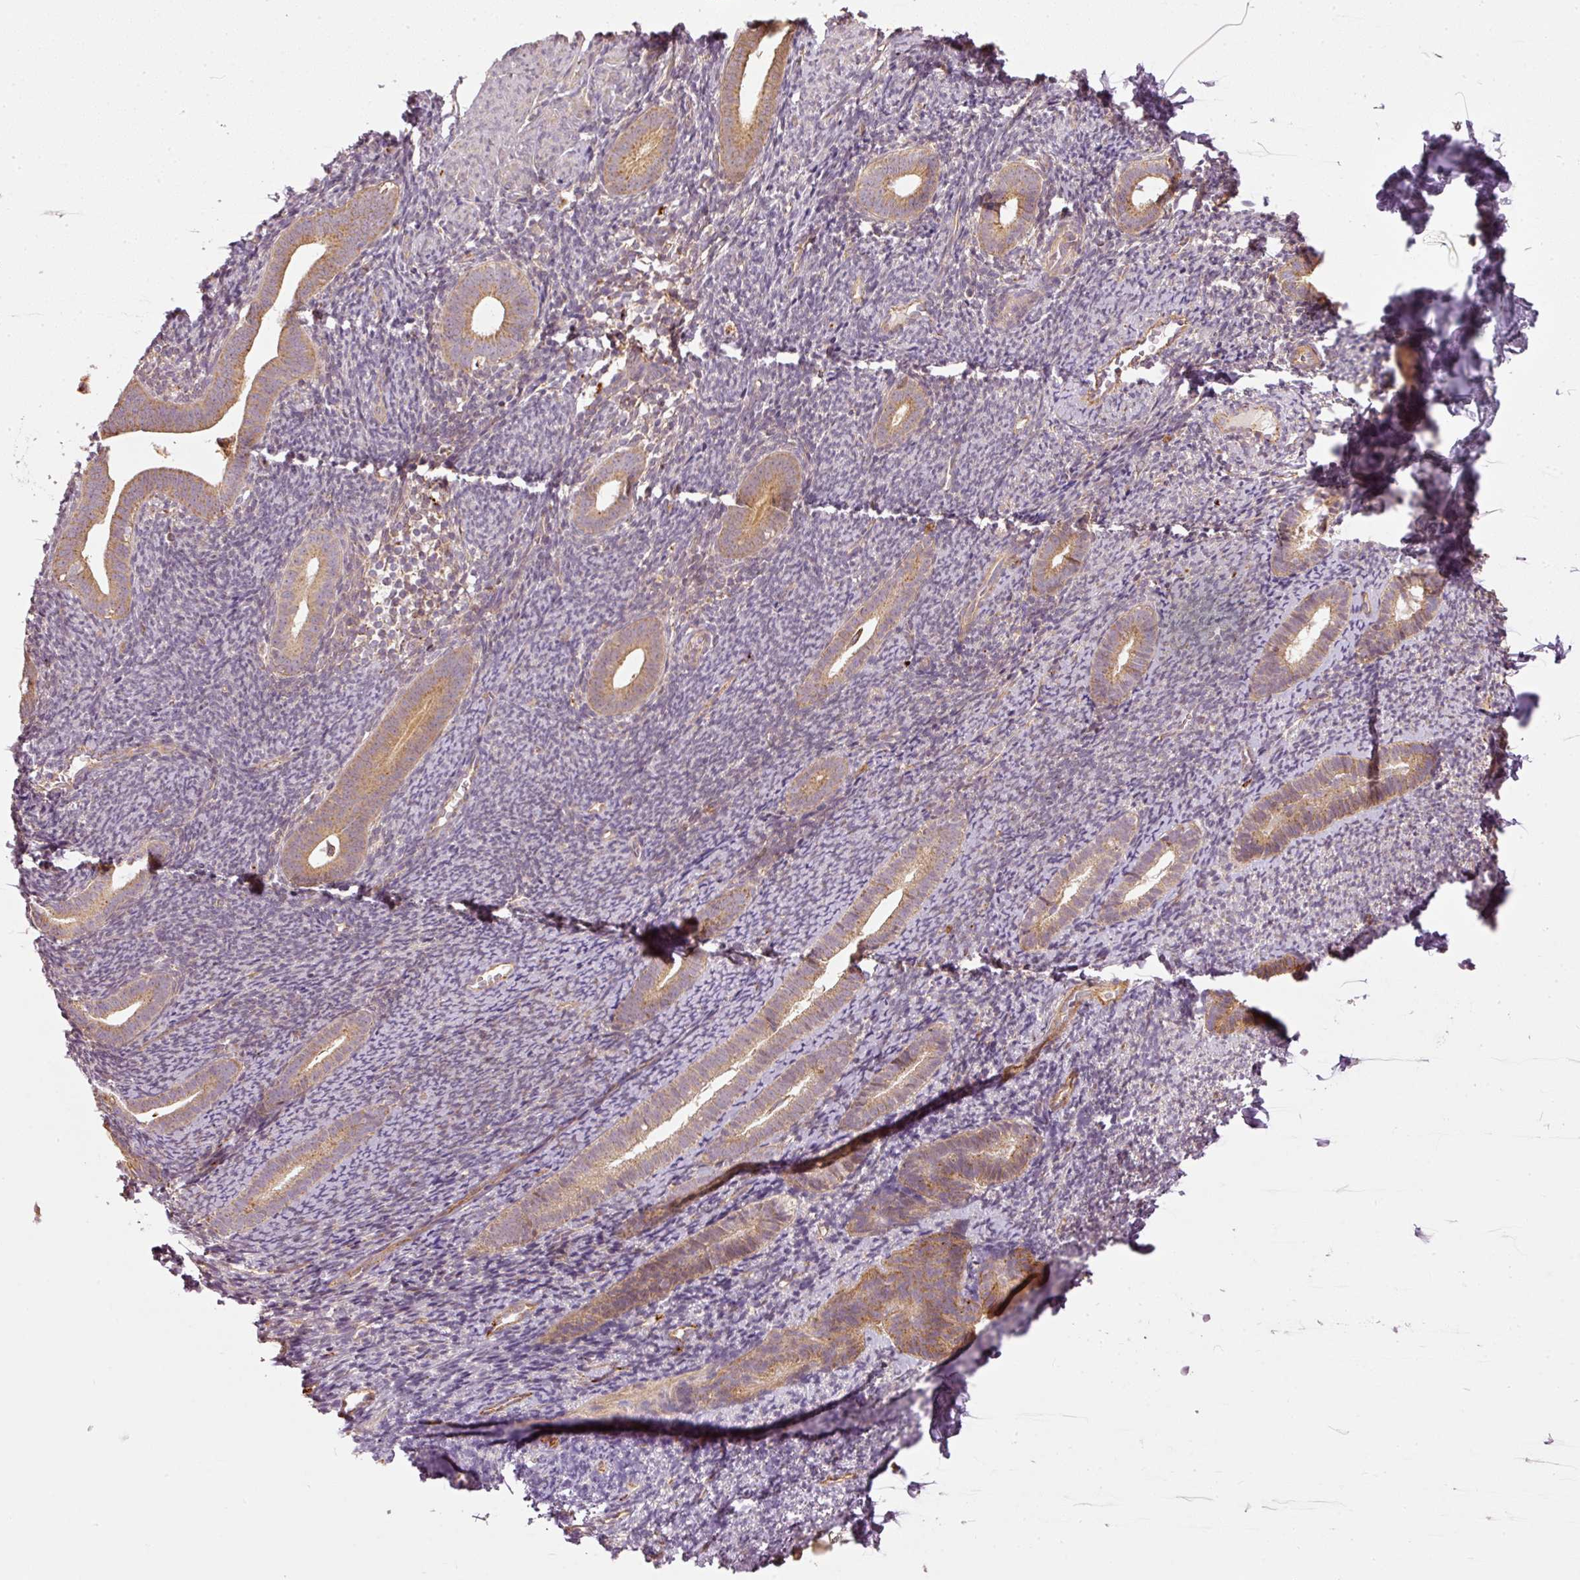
{"staining": {"intensity": "weak", "quantity": "25%-75%", "location": "cytoplasmic/membranous"}, "tissue": "endometrium", "cell_type": "Cells in endometrial stroma", "image_type": "normal", "snomed": [{"axis": "morphology", "description": "Normal tissue, NOS"}, {"axis": "topography", "description": "Endometrium"}], "caption": "The image shows a brown stain indicating the presence of a protein in the cytoplasmic/membranous of cells in endometrial stroma in endometrium. (DAB (3,3'-diaminobenzidine) IHC, brown staining for protein, blue staining for nuclei).", "gene": "MTHFD1L", "patient": {"sex": "female", "age": 39}}